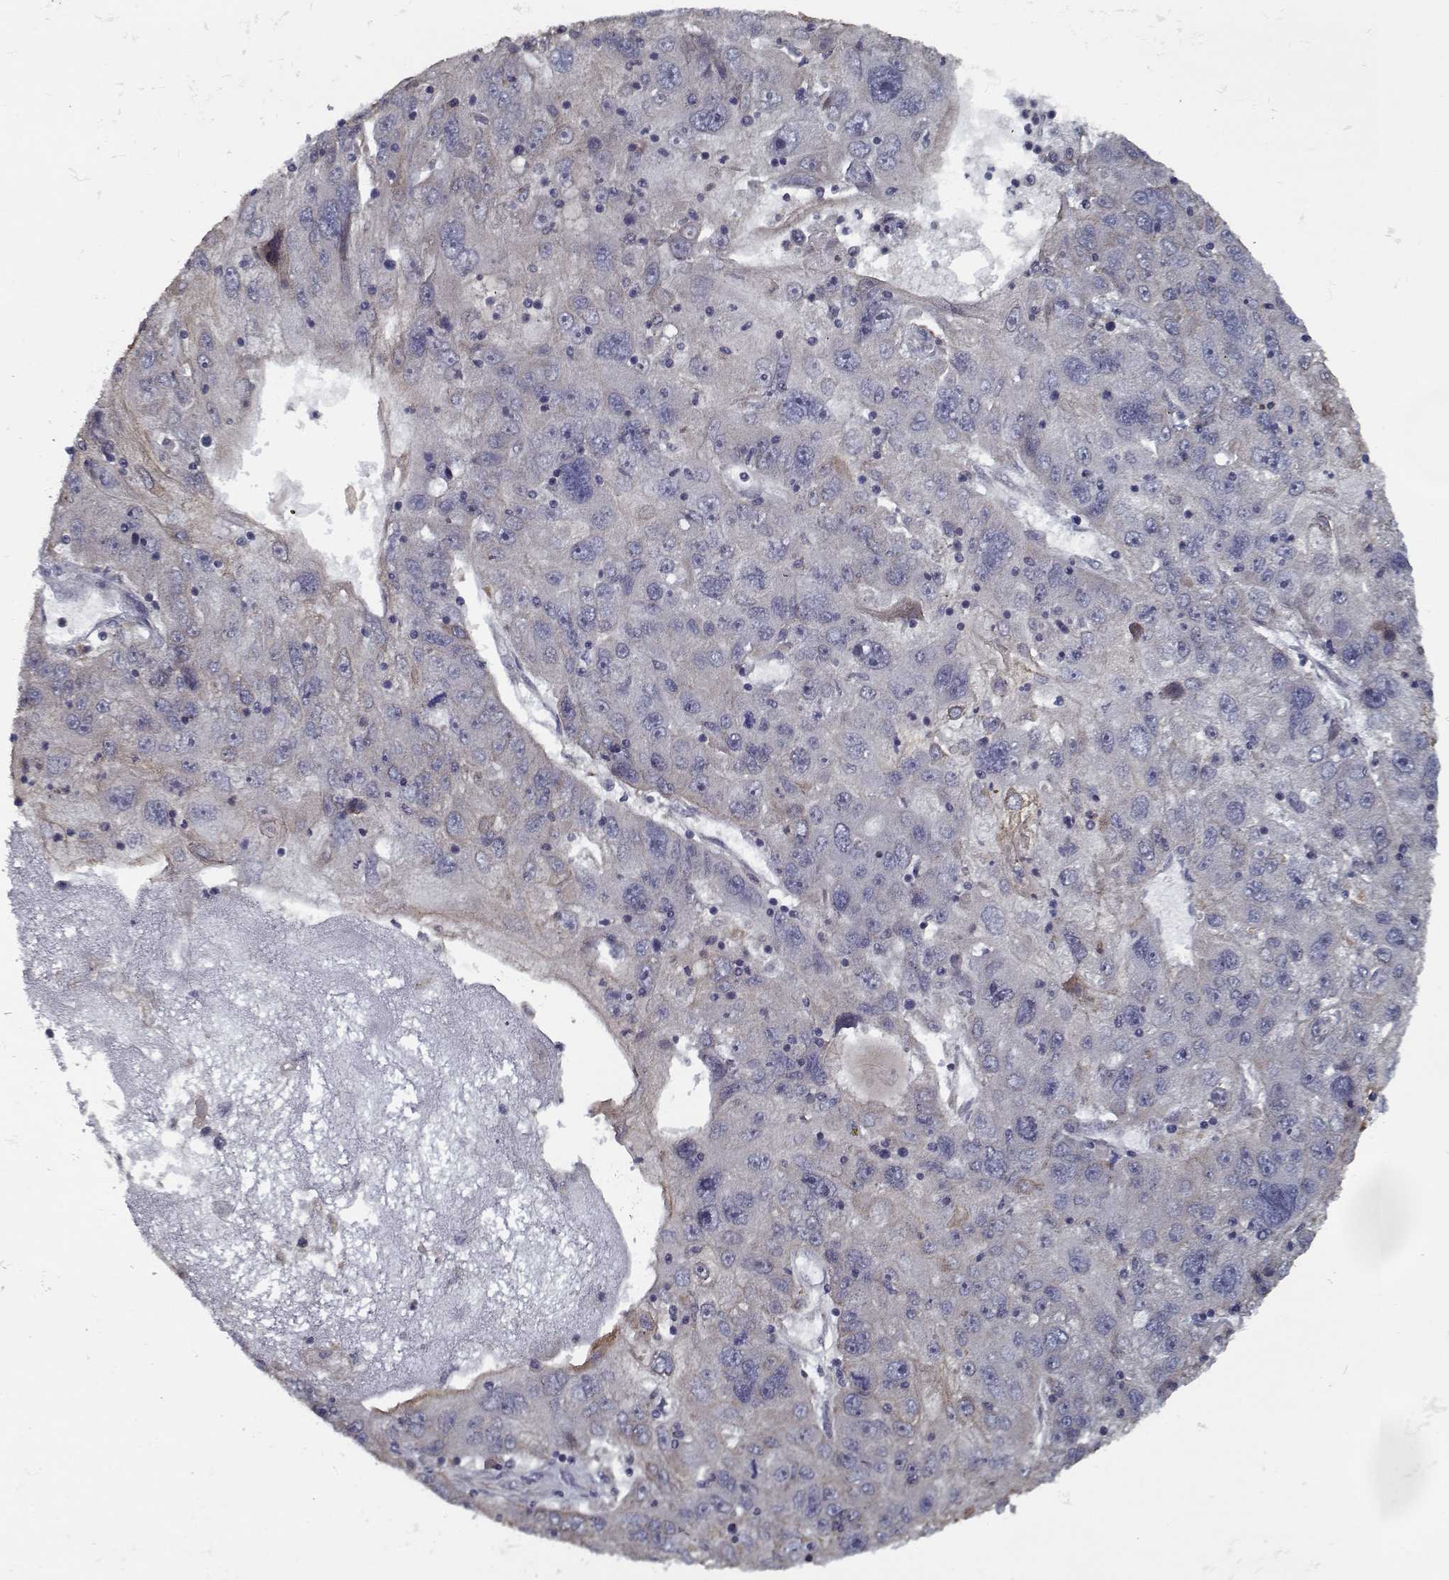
{"staining": {"intensity": "weak", "quantity": "<25%", "location": "cytoplasmic/membranous"}, "tissue": "stomach cancer", "cell_type": "Tumor cells", "image_type": "cancer", "snomed": [{"axis": "morphology", "description": "Adenocarcinoma, NOS"}, {"axis": "topography", "description": "Stomach"}], "caption": "IHC micrograph of neoplastic tissue: stomach adenocarcinoma stained with DAB demonstrates no significant protein expression in tumor cells. (DAB IHC, high magnification).", "gene": "NLK", "patient": {"sex": "male", "age": 56}}